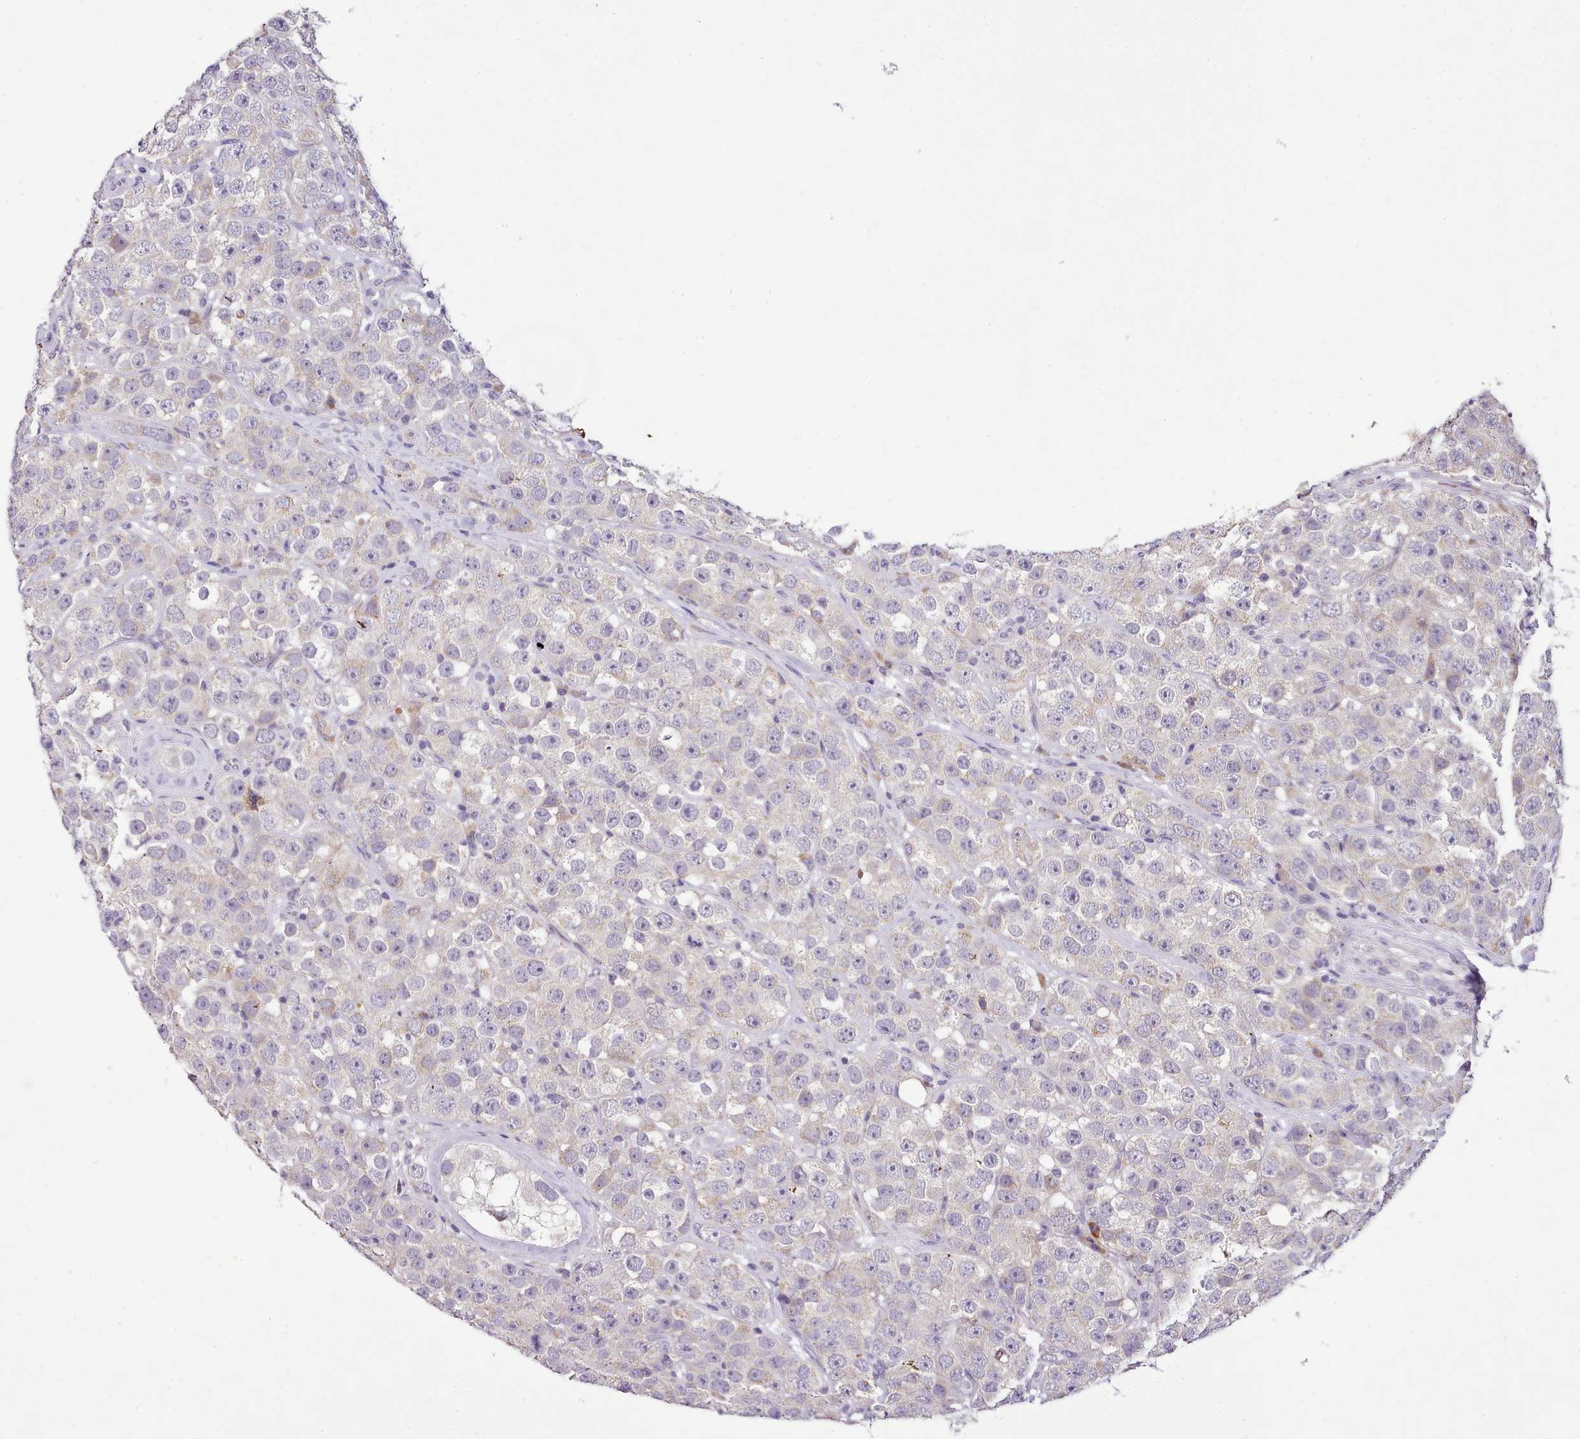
{"staining": {"intensity": "negative", "quantity": "none", "location": "none"}, "tissue": "testis cancer", "cell_type": "Tumor cells", "image_type": "cancer", "snomed": [{"axis": "morphology", "description": "Seminoma, NOS"}, {"axis": "topography", "description": "Testis"}], "caption": "Testis cancer (seminoma) was stained to show a protein in brown. There is no significant positivity in tumor cells. The staining was performed using DAB (3,3'-diaminobenzidine) to visualize the protein expression in brown, while the nuclei were stained in blue with hematoxylin (Magnification: 20x).", "gene": "FAM83E", "patient": {"sex": "male", "age": 28}}